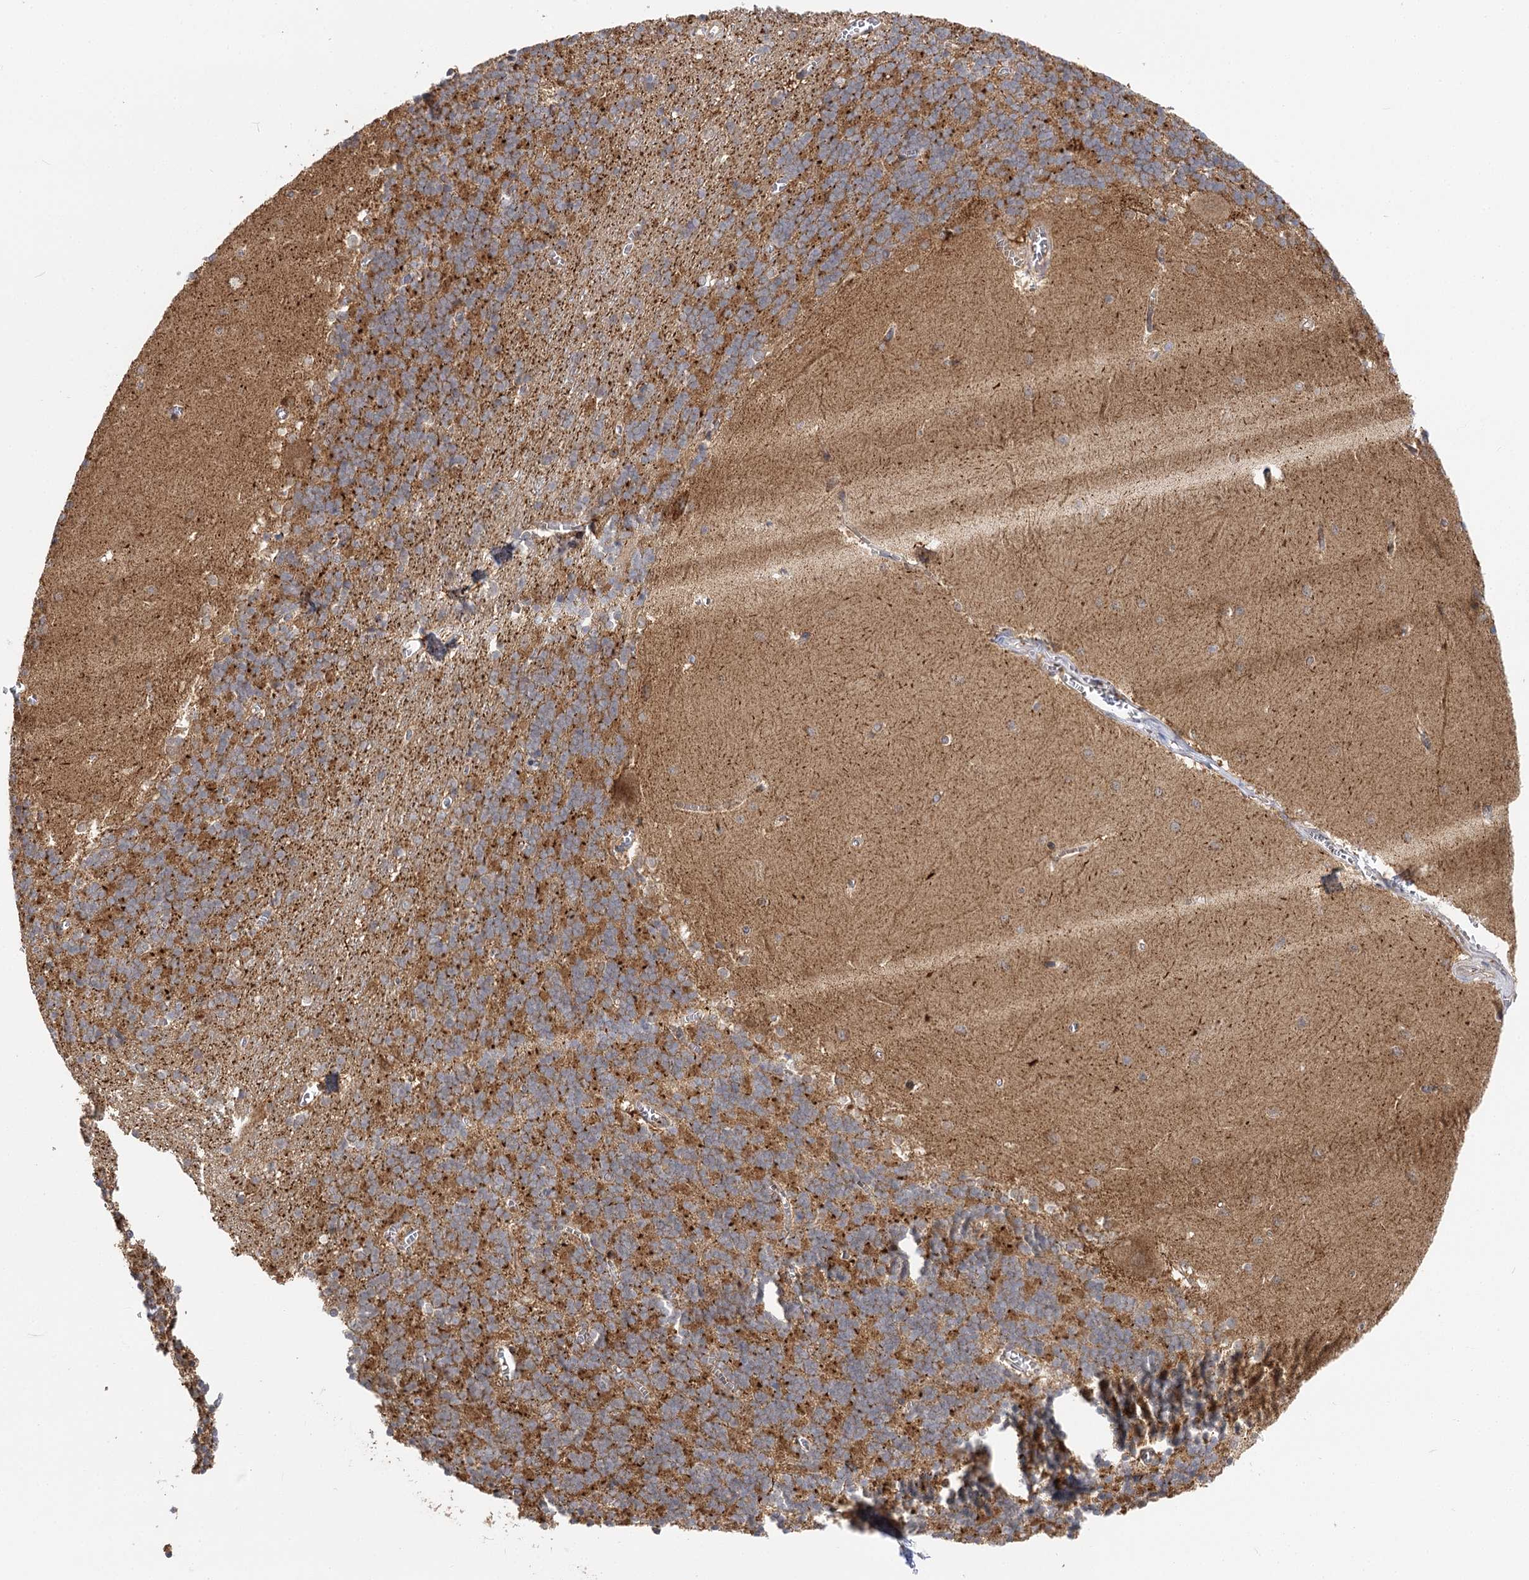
{"staining": {"intensity": "strong", "quantity": "25%-75%", "location": "cytoplasmic/membranous"}, "tissue": "cerebellum", "cell_type": "Cells in granular layer", "image_type": "normal", "snomed": [{"axis": "morphology", "description": "Normal tissue, NOS"}, {"axis": "topography", "description": "Cerebellum"}], "caption": "Cerebellum stained with immunohistochemistry demonstrates strong cytoplasmic/membranous staining in about 25%-75% of cells in granular layer.", "gene": "SEC24B", "patient": {"sex": "male", "age": 37}}